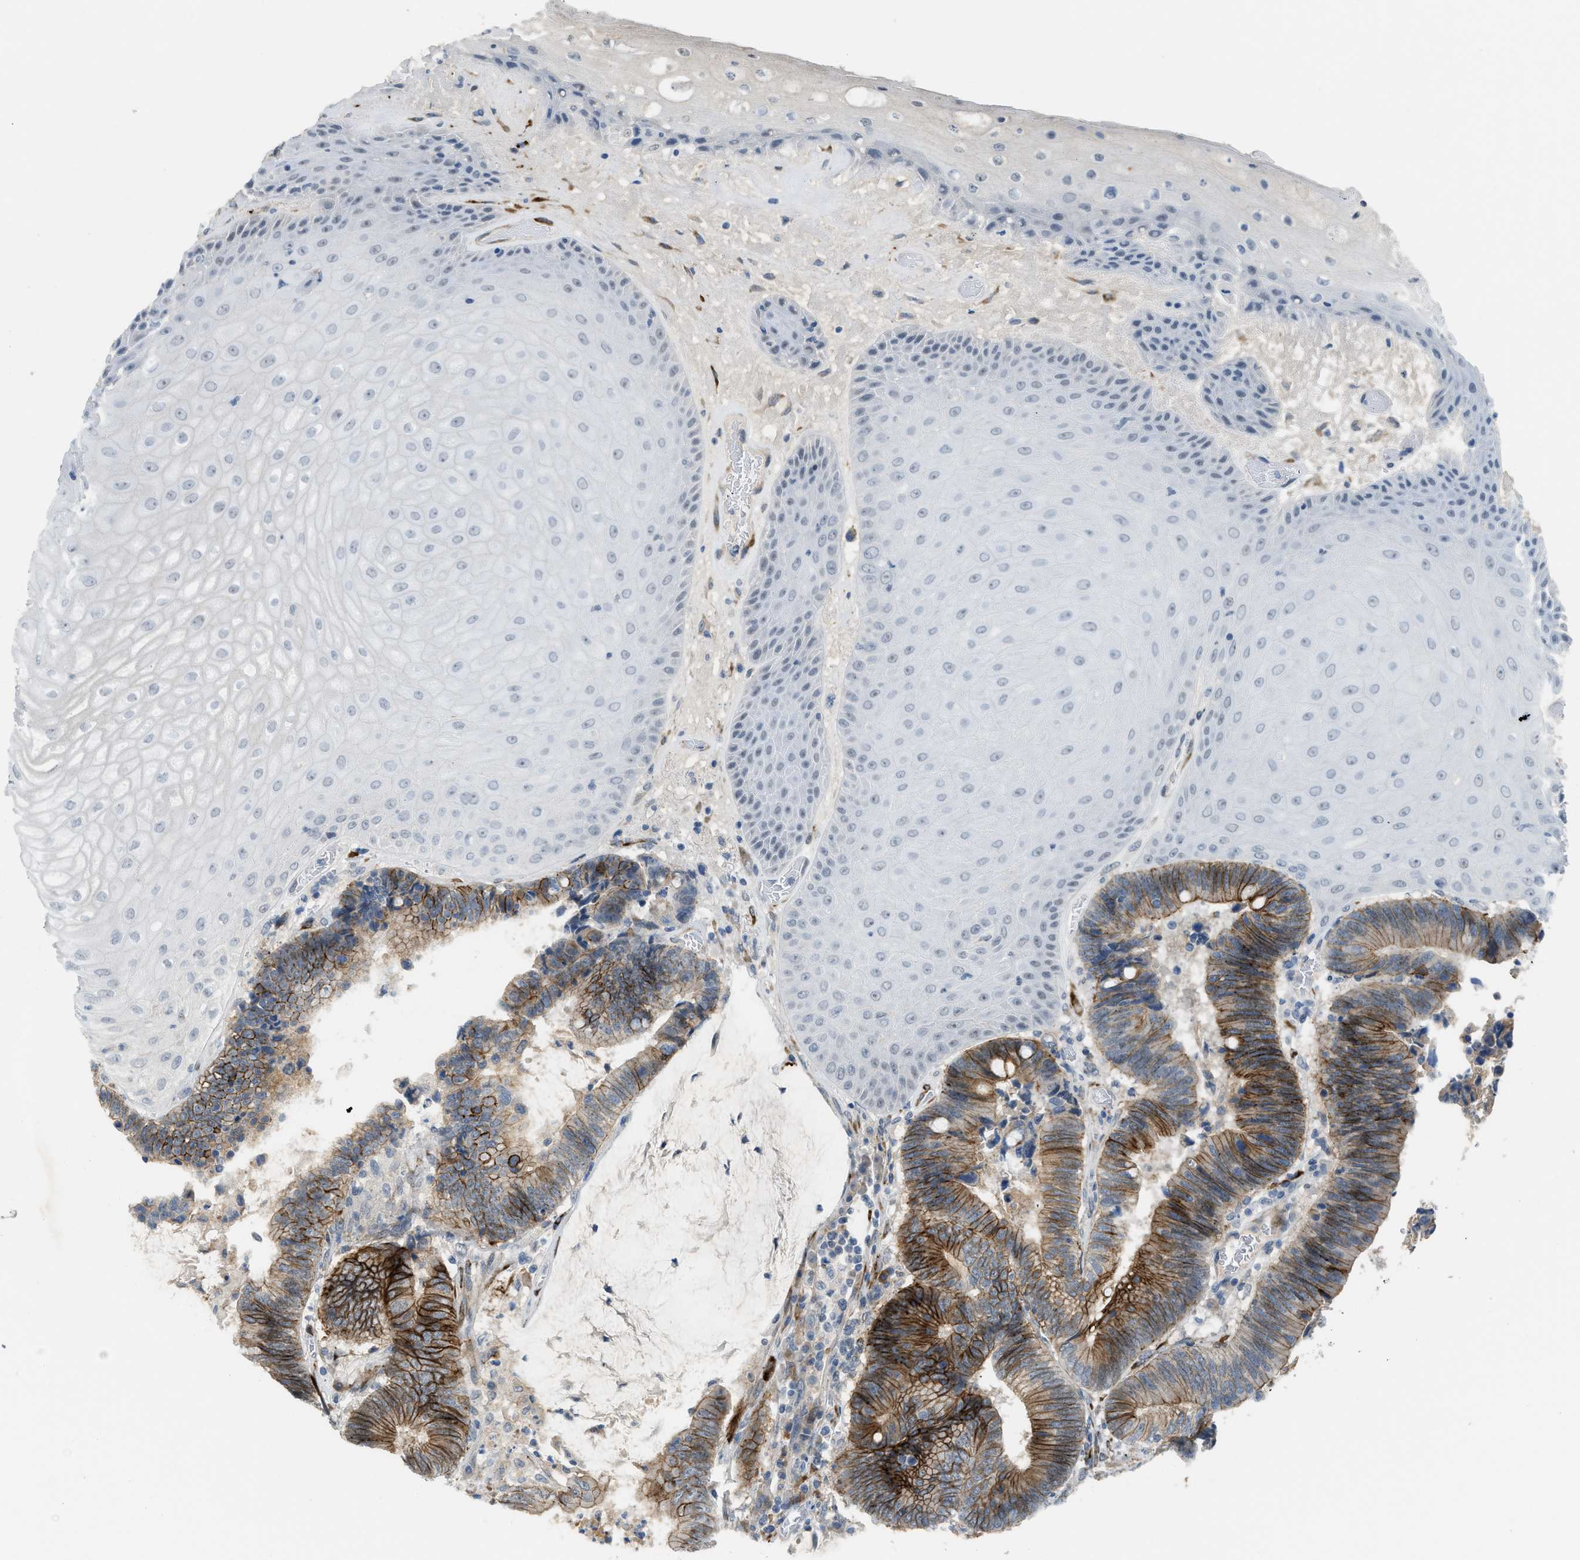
{"staining": {"intensity": "strong", "quantity": "25%-75%", "location": "cytoplasmic/membranous"}, "tissue": "colorectal cancer", "cell_type": "Tumor cells", "image_type": "cancer", "snomed": [{"axis": "morphology", "description": "Adenocarcinoma, NOS"}, {"axis": "topography", "description": "Rectum"}, {"axis": "topography", "description": "Anal"}], "caption": "DAB (3,3'-diaminobenzidine) immunohistochemical staining of adenocarcinoma (colorectal) shows strong cytoplasmic/membranous protein staining in approximately 25%-75% of tumor cells.", "gene": "TMEM154", "patient": {"sex": "female", "age": 89}}